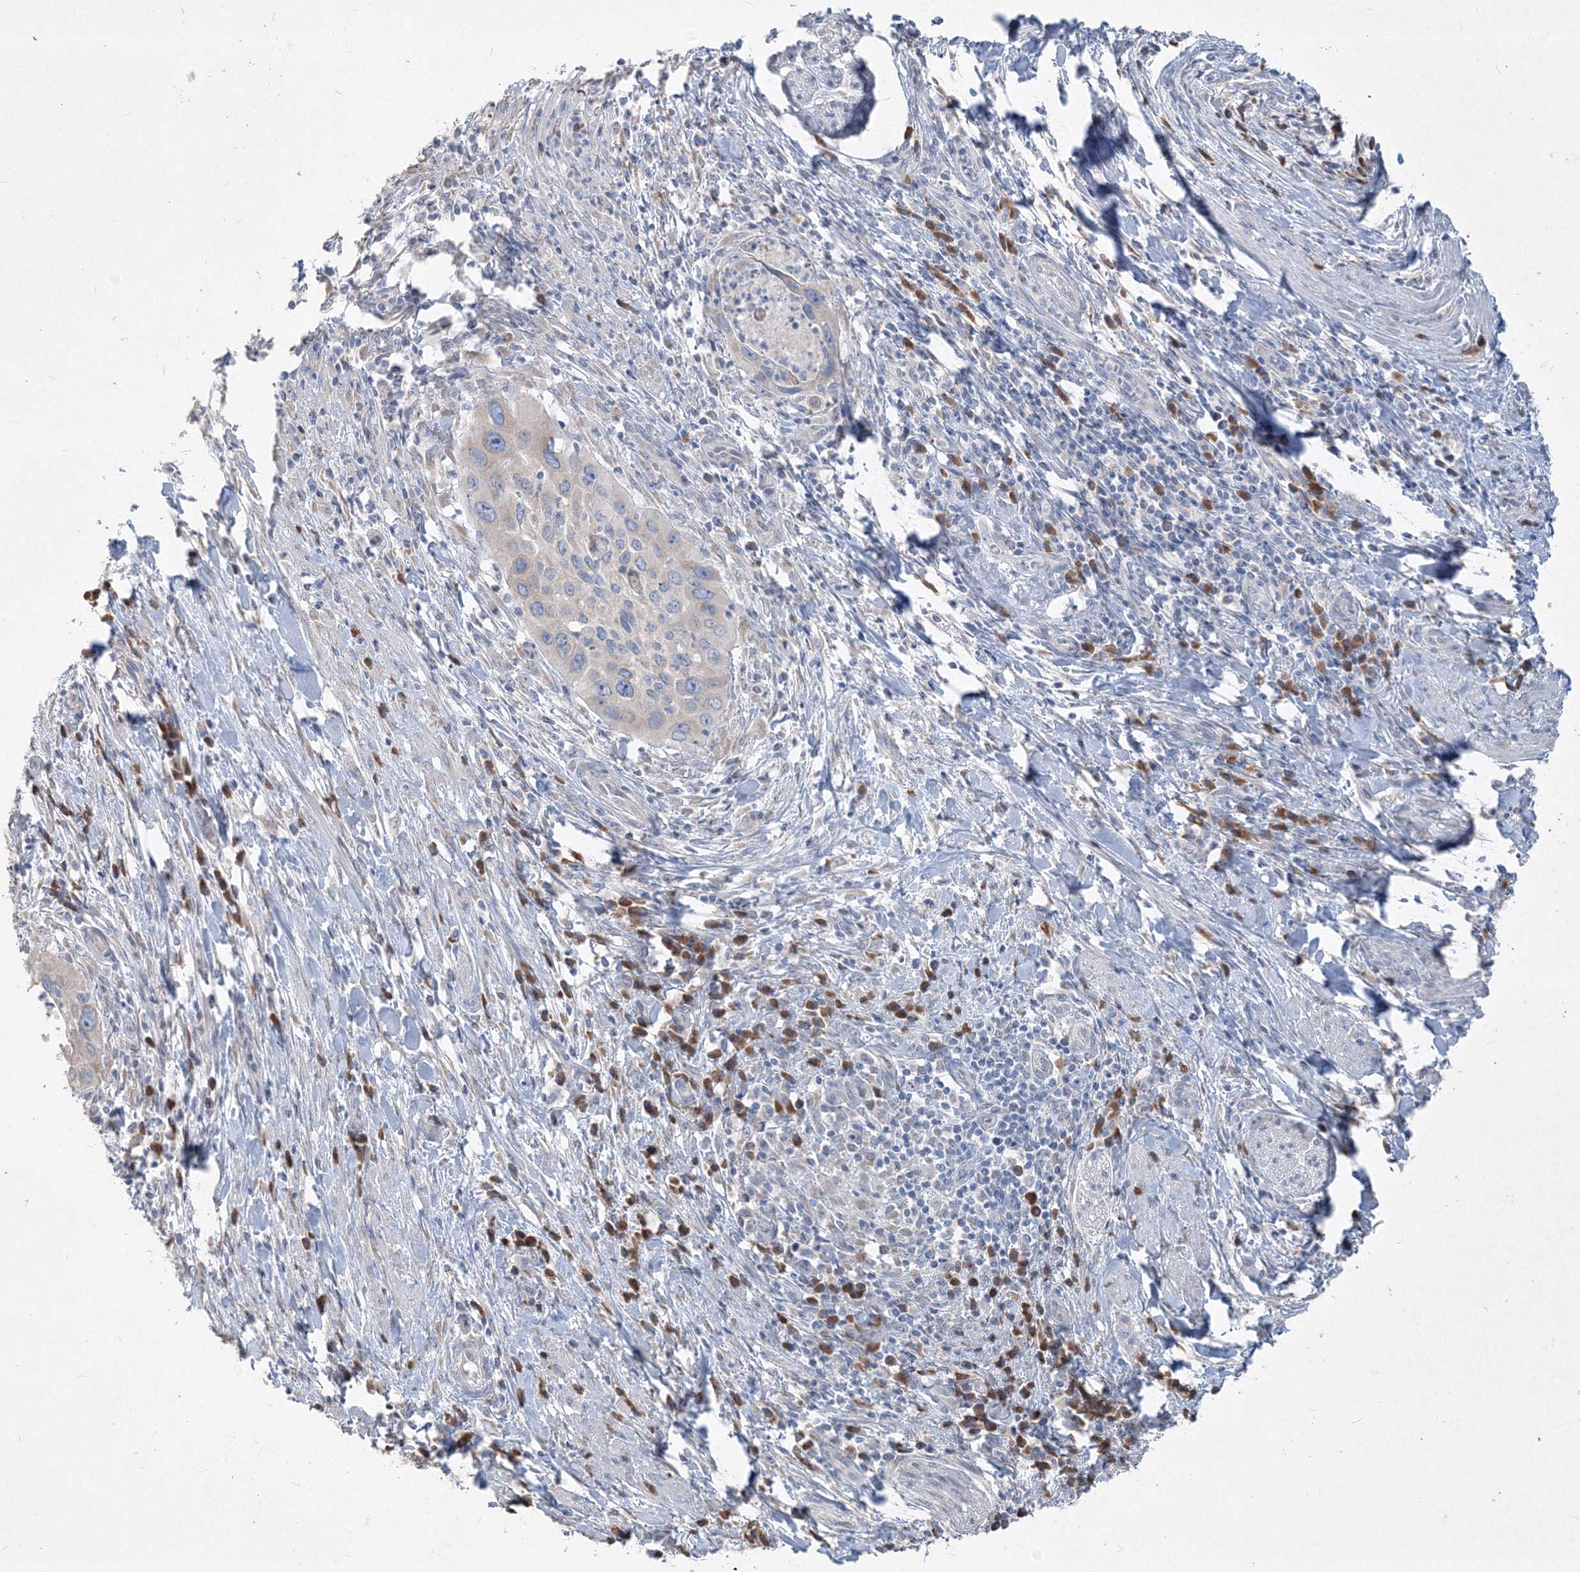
{"staining": {"intensity": "negative", "quantity": "none", "location": "none"}, "tissue": "cervical cancer", "cell_type": "Tumor cells", "image_type": "cancer", "snomed": [{"axis": "morphology", "description": "Squamous cell carcinoma, NOS"}, {"axis": "topography", "description": "Cervix"}], "caption": "IHC micrograph of cervical cancer (squamous cell carcinoma) stained for a protein (brown), which exhibits no expression in tumor cells.", "gene": "IFNAR1", "patient": {"sex": "female", "age": 38}}